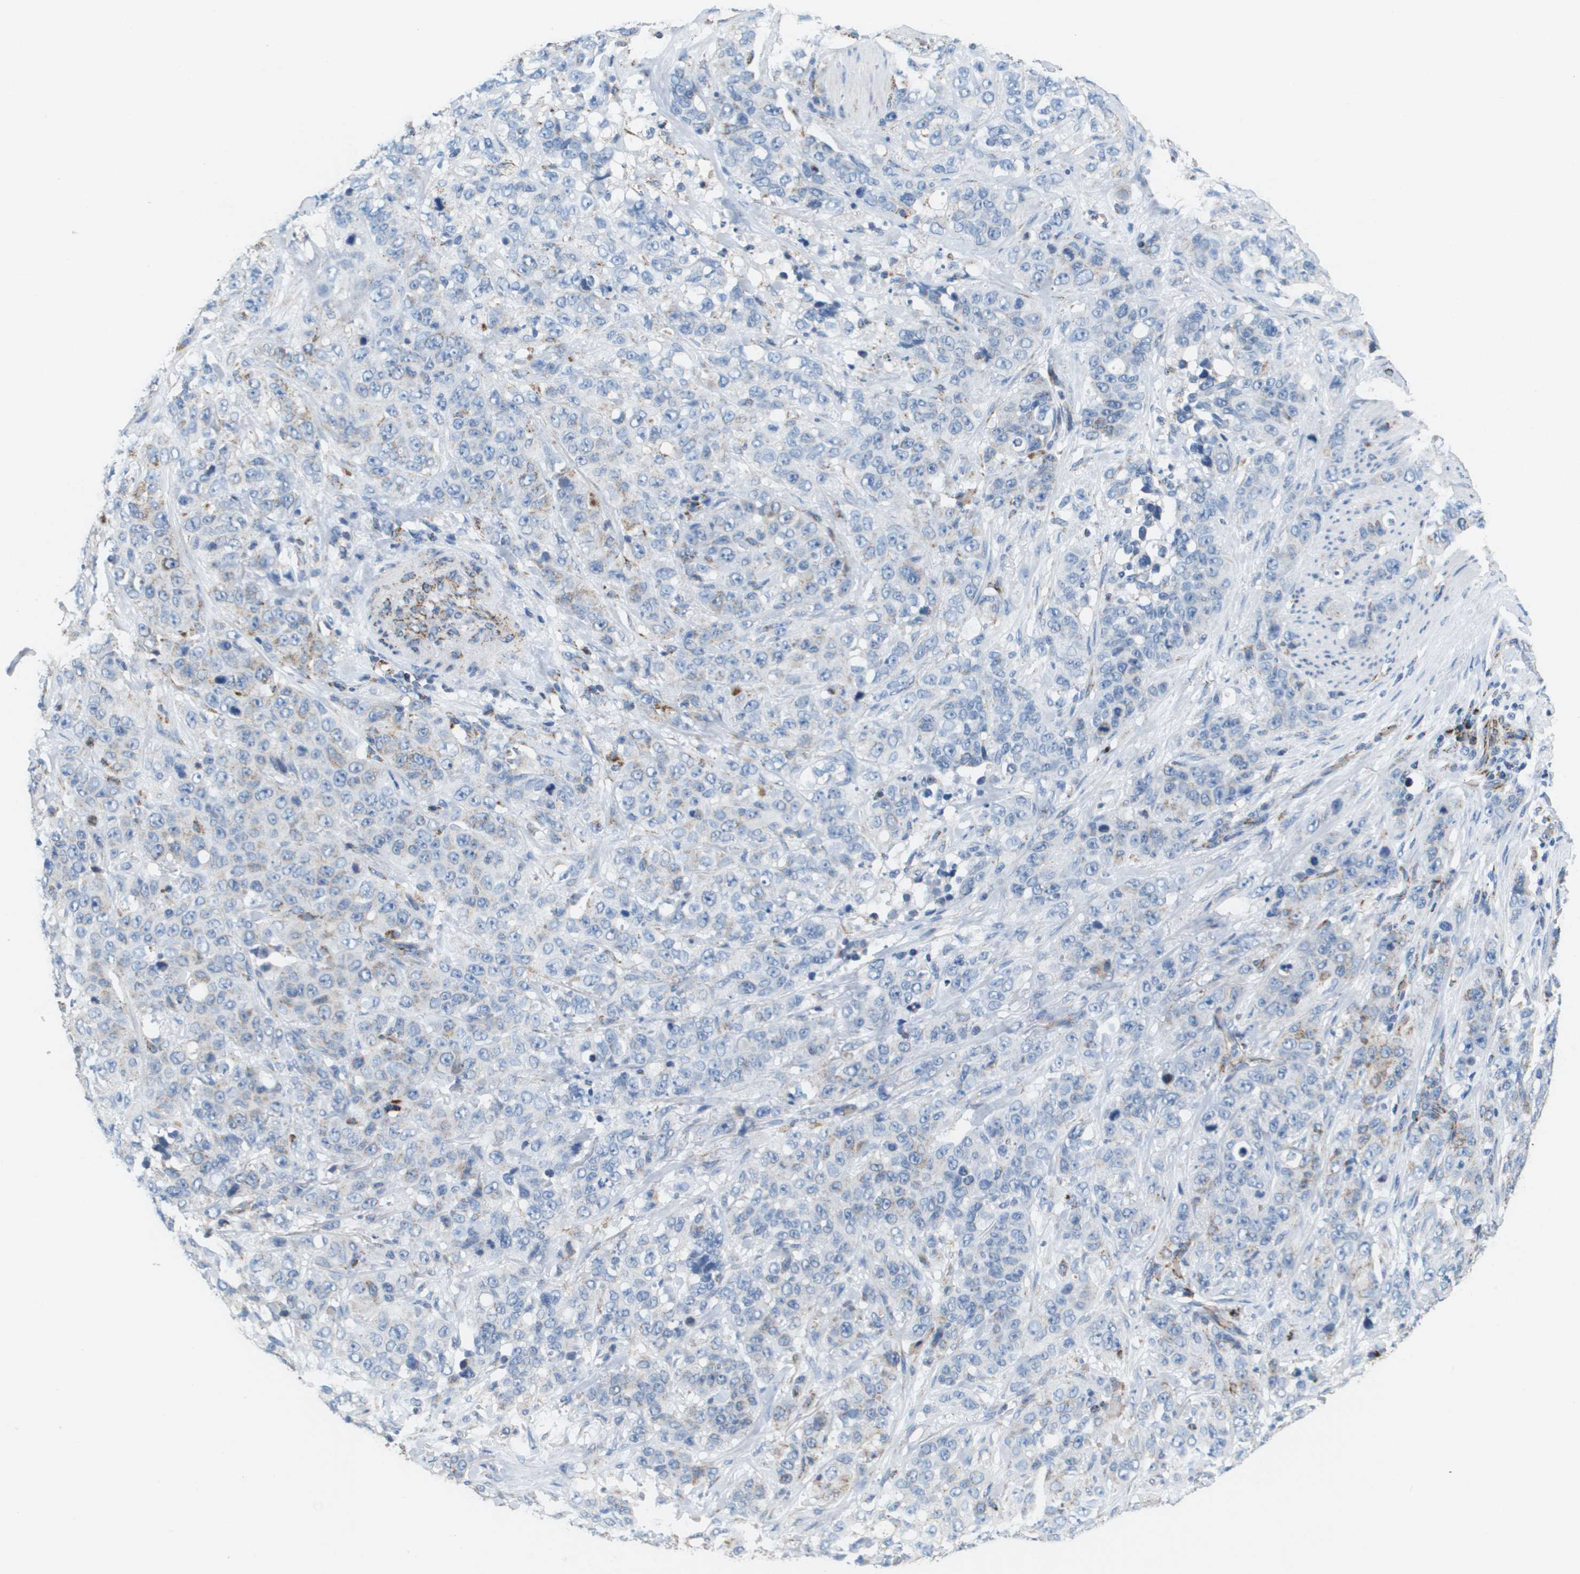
{"staining": {"intensity": "moderate", "quantity": "25%-75%", "location": "cytoplasmic/membranous"}, "tissue": "stomach cancer", "cell_type": "Tumor cells", "image_type": "cancer", "snomed": [{"axis": "morphology", "description": "Adenocarcinoma, NOS"}, {"axis": "topography", "description": "Stomach"}], "caption": "Immunohistochemistry (DAB) staining of human stomach adenocarcinoma displays moderate cytoplasmic/membranous protein staining in about 25%-75% of tumor cells.", "gene": "ATP5F1B", "patient": {"sex": "male", "age": 48}}